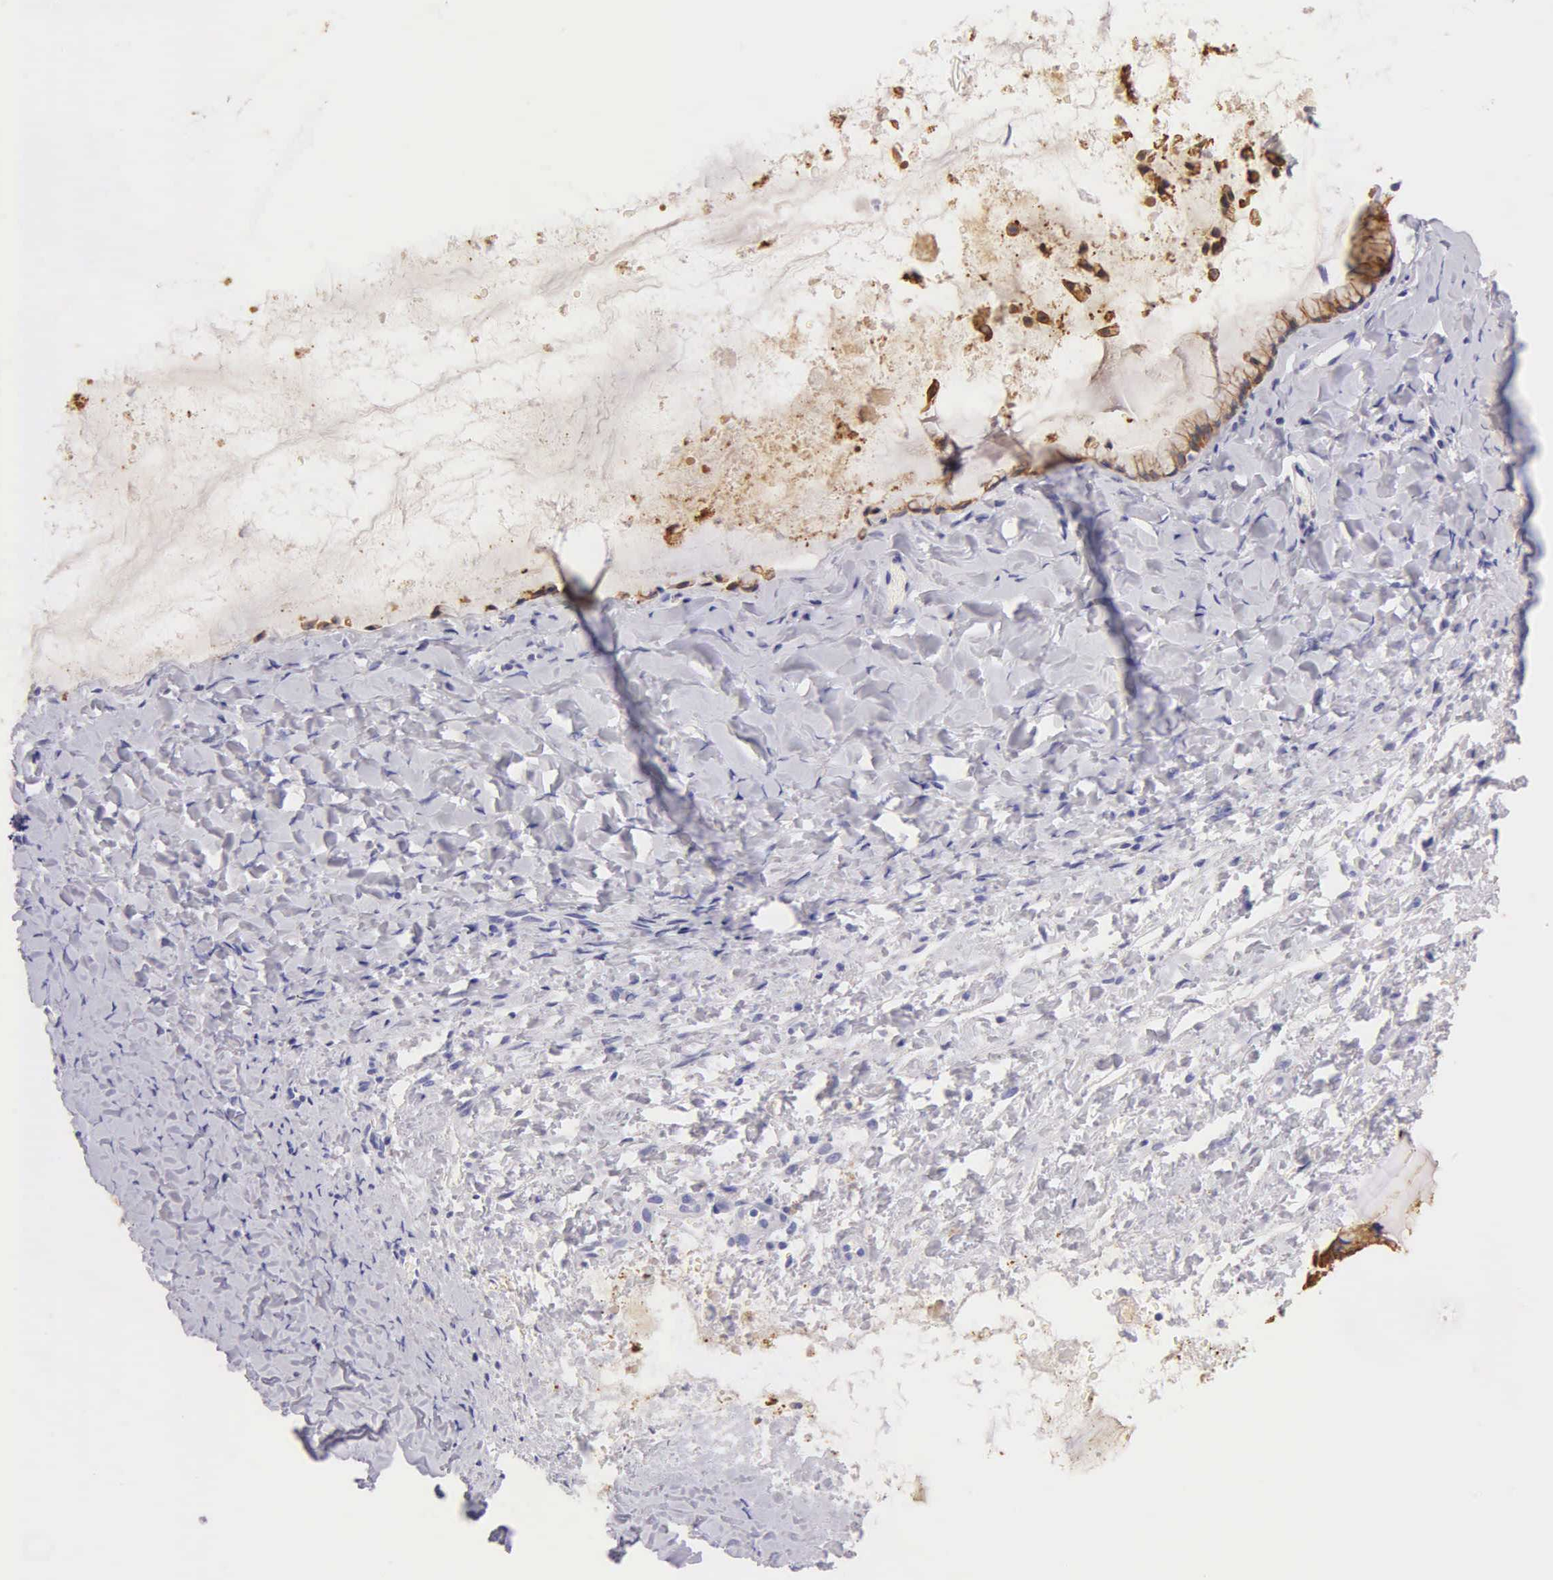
{"staining": {"intensity": "moderate", "quantity": ">75%", "location": "cytoplasmic/membranous"}, "tissue": "ovarian cancer", "cell_type": "Tumor cells", "image_type": "cancer", "snomed": [{"axis": "morphology", "description": "Cystadenocarcinoma, mucinous, NOS"}, {"axis": "topography", "description": "Ovary"}], "caption": "Immunohistochemistry (IHC) micrograph of neoplastic tissue: mucinous cystadenocarcinoma (ovarian) stained using immunohistochemistry exhibits medium levels of moderate protein expression localized specifically in the cytoplasmic/membranous of tumor cells, appearing as a cytoplasmic/membranous brown color.", "gene": "KRT17", "patient": {"sex": "female", "age": 41}}